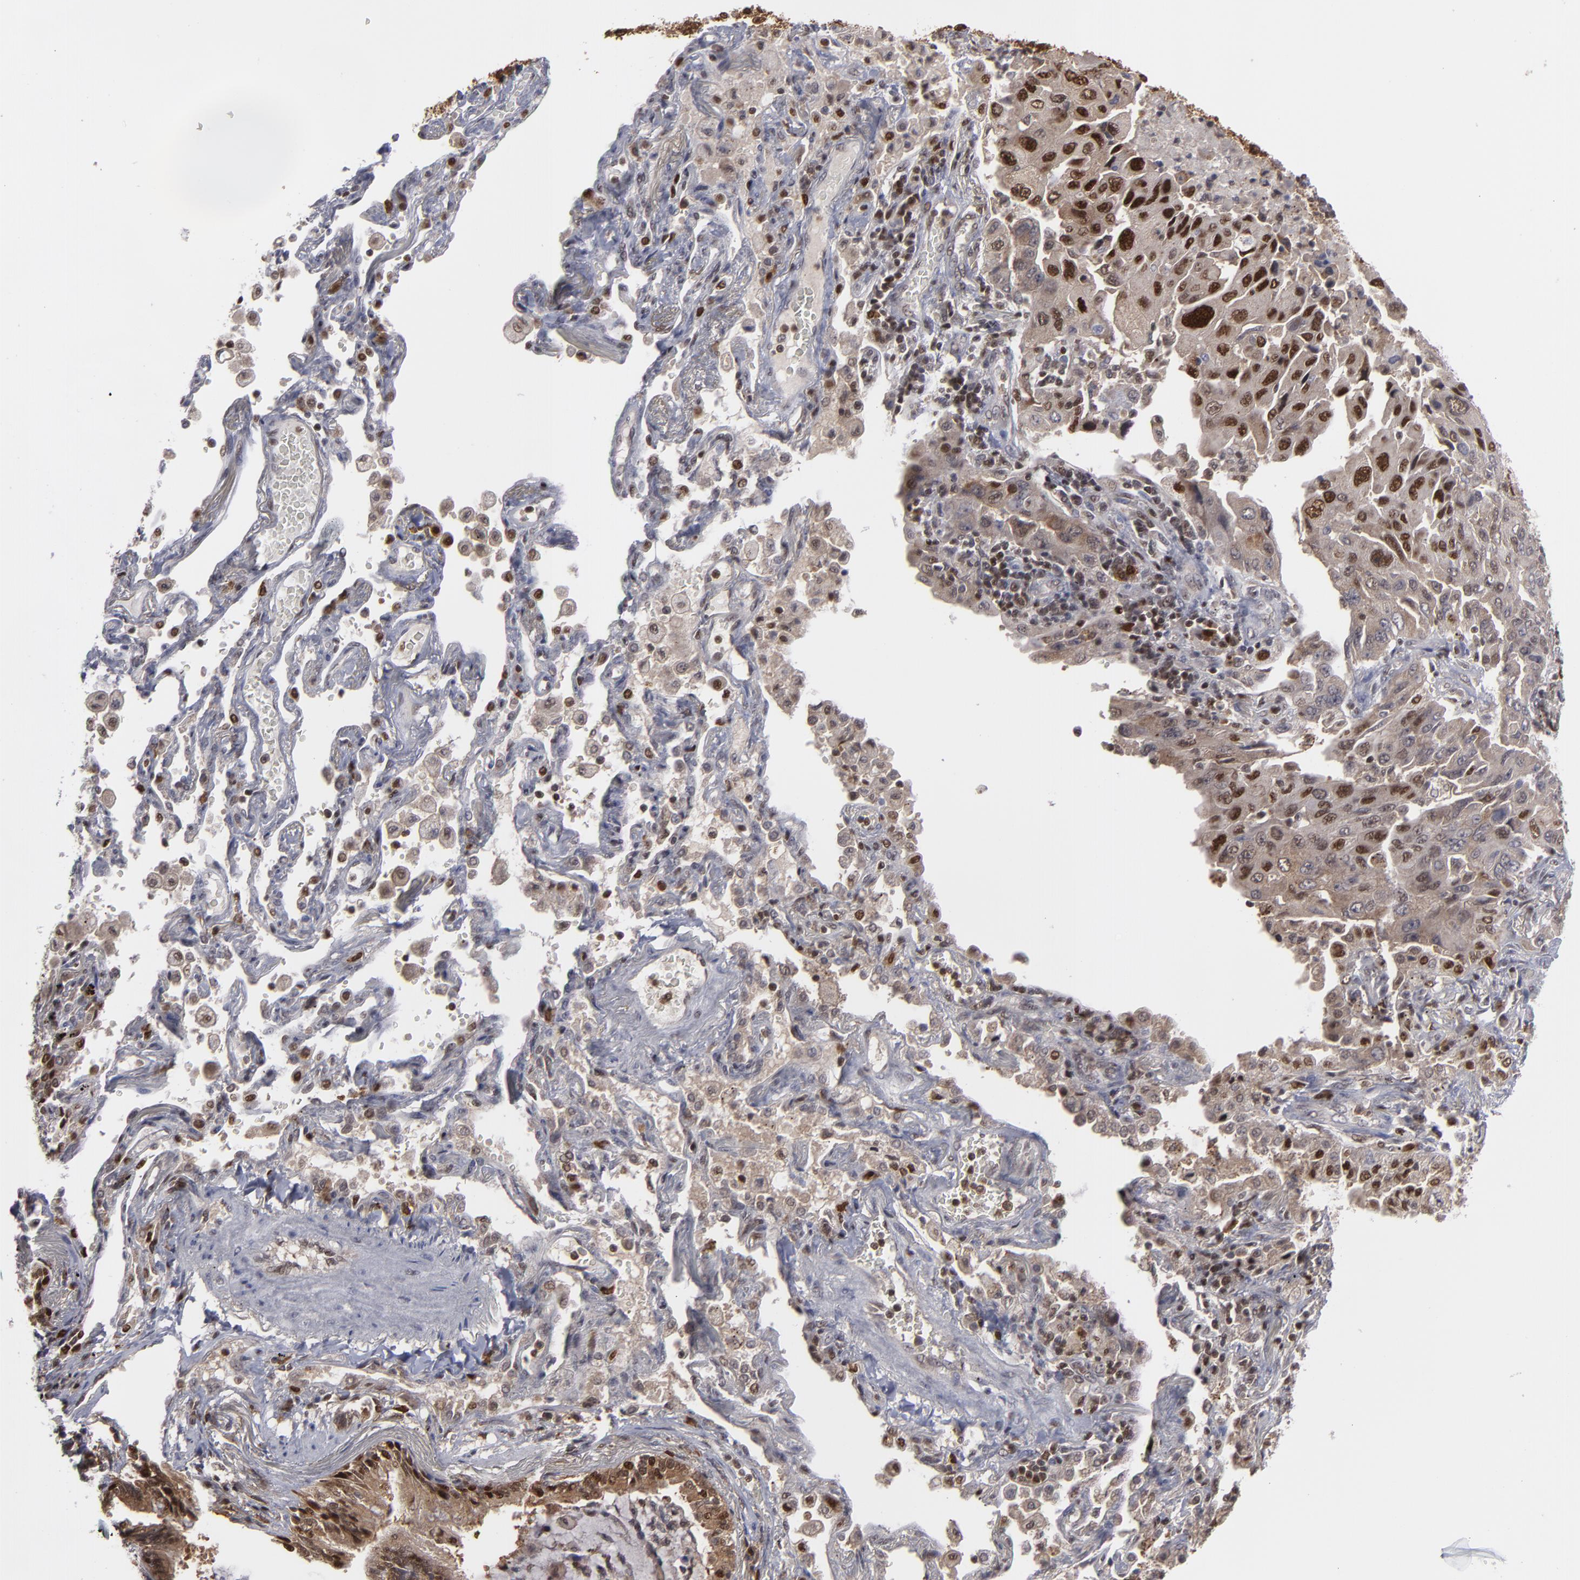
{"staining": {"intensity": "moderate", "quantity": "25%-75%", "location": "cytoplasmic/membranous,nuclear"}, "tissue": "lung cancer", "cell_type": "Tumor cells", "image_type": "cancer", "snomed": [{"axis": "morphology", "description": "Adenocarcinoma, NOS"}, {"axis": "topography", "description": "Lung"}], "caption": "Brown immunohistochemical staining in lung adenocarcinoma reveals moderate cytoplasmic/membranous and nuclear positivity in about 25%-75% of tumor cells. (Brightfield microscopy of DAB IHC at high magnification).", "gene": "GSR", "patient": {"sex": "female", "age": 65}}